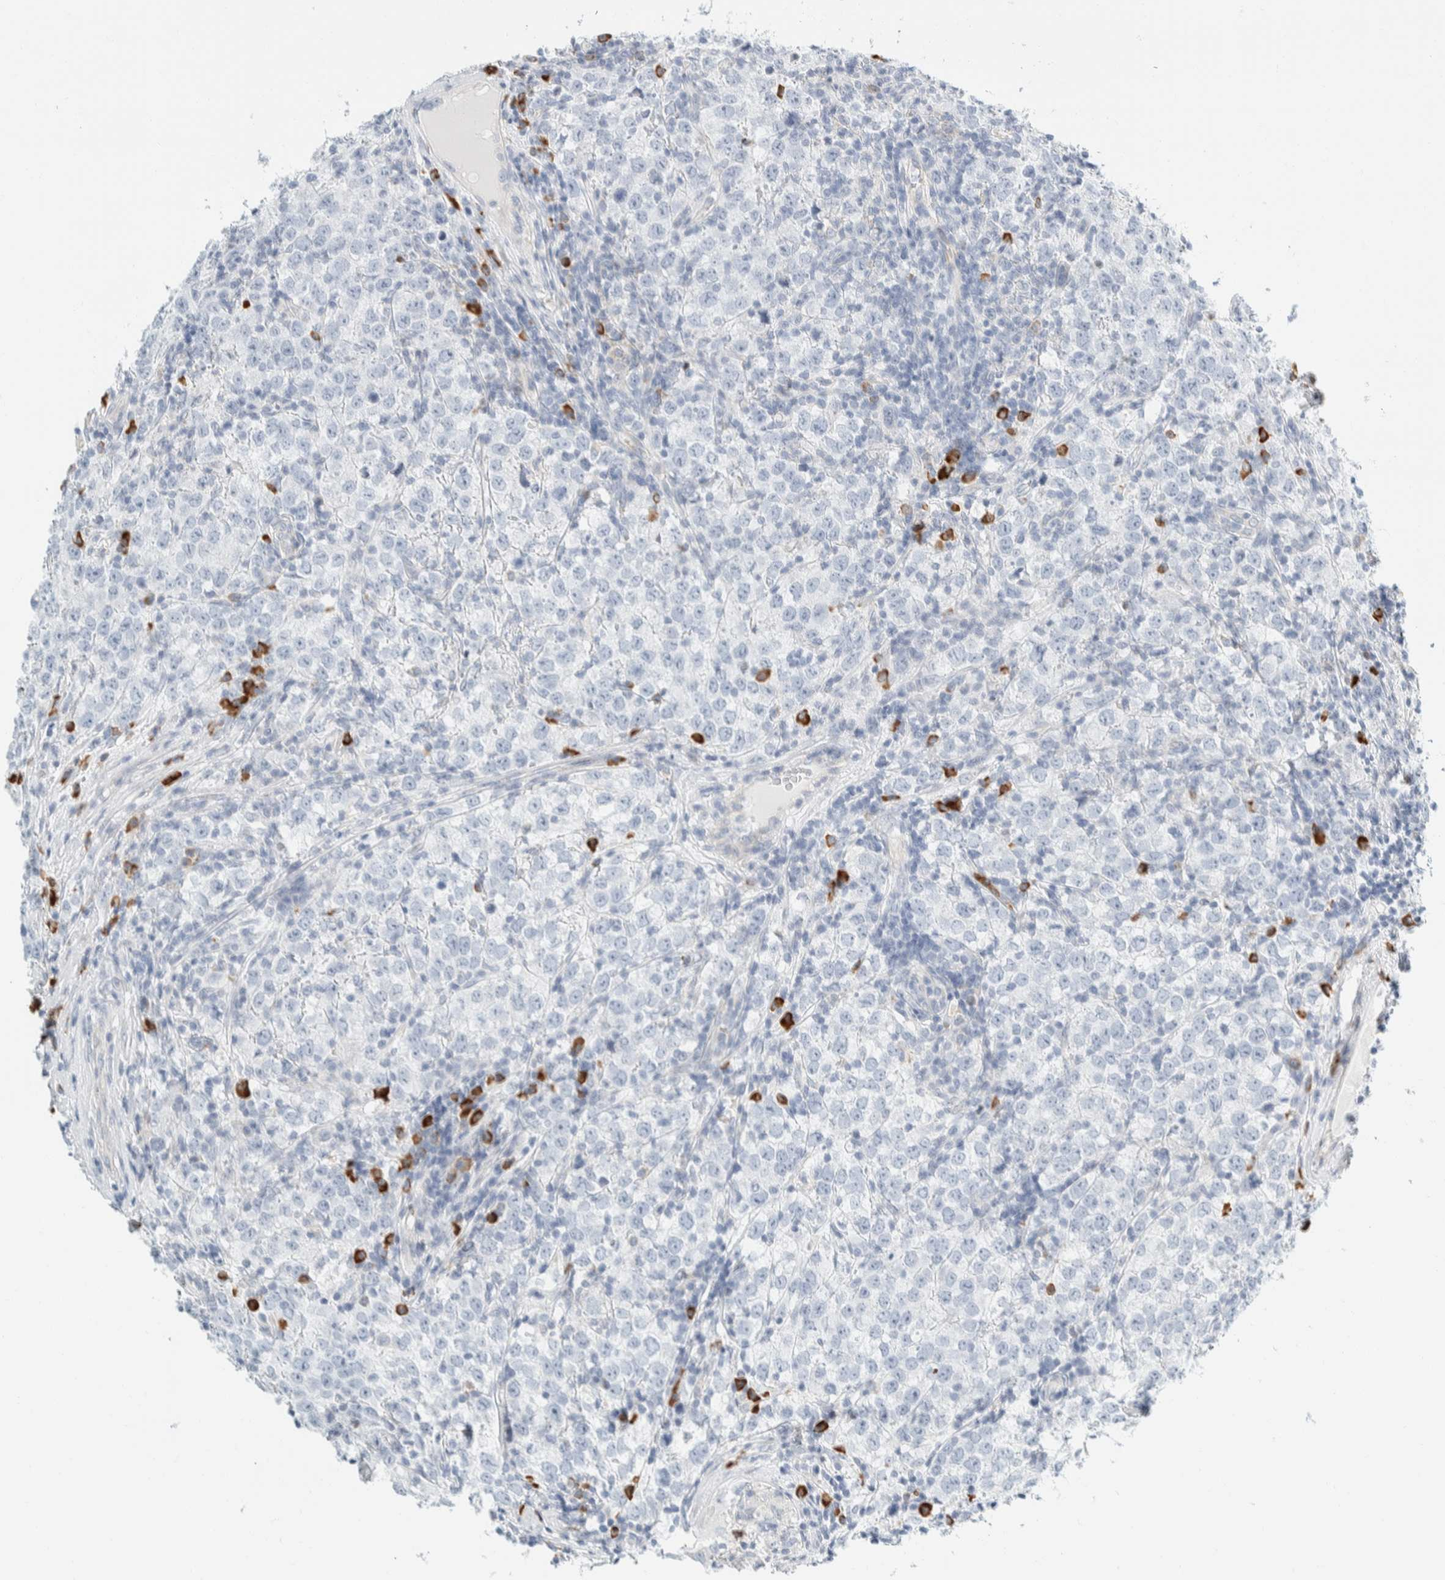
{"staining": {"intensity": "negative", "quantity": "none", "location": "none"}, "tissue": "testis cancer", "cell_type": "Tumor cells", "image_type": "cancer", "snomed": [{"axis": "morphology", "description": "Seminoma, NOS"}, {"axis": "morphology", "description": "Carcinoma, Embryonal, NOS"}, {"axis": "topography", "description": "Testis"}], "caption": "IHC photomicrograph of testis seminoma stained for a protein (brown), which exhibits no positivity in tumor cells.", "gene": "ARHGAP27", "patient": {"sex": "male", "age": 28}}